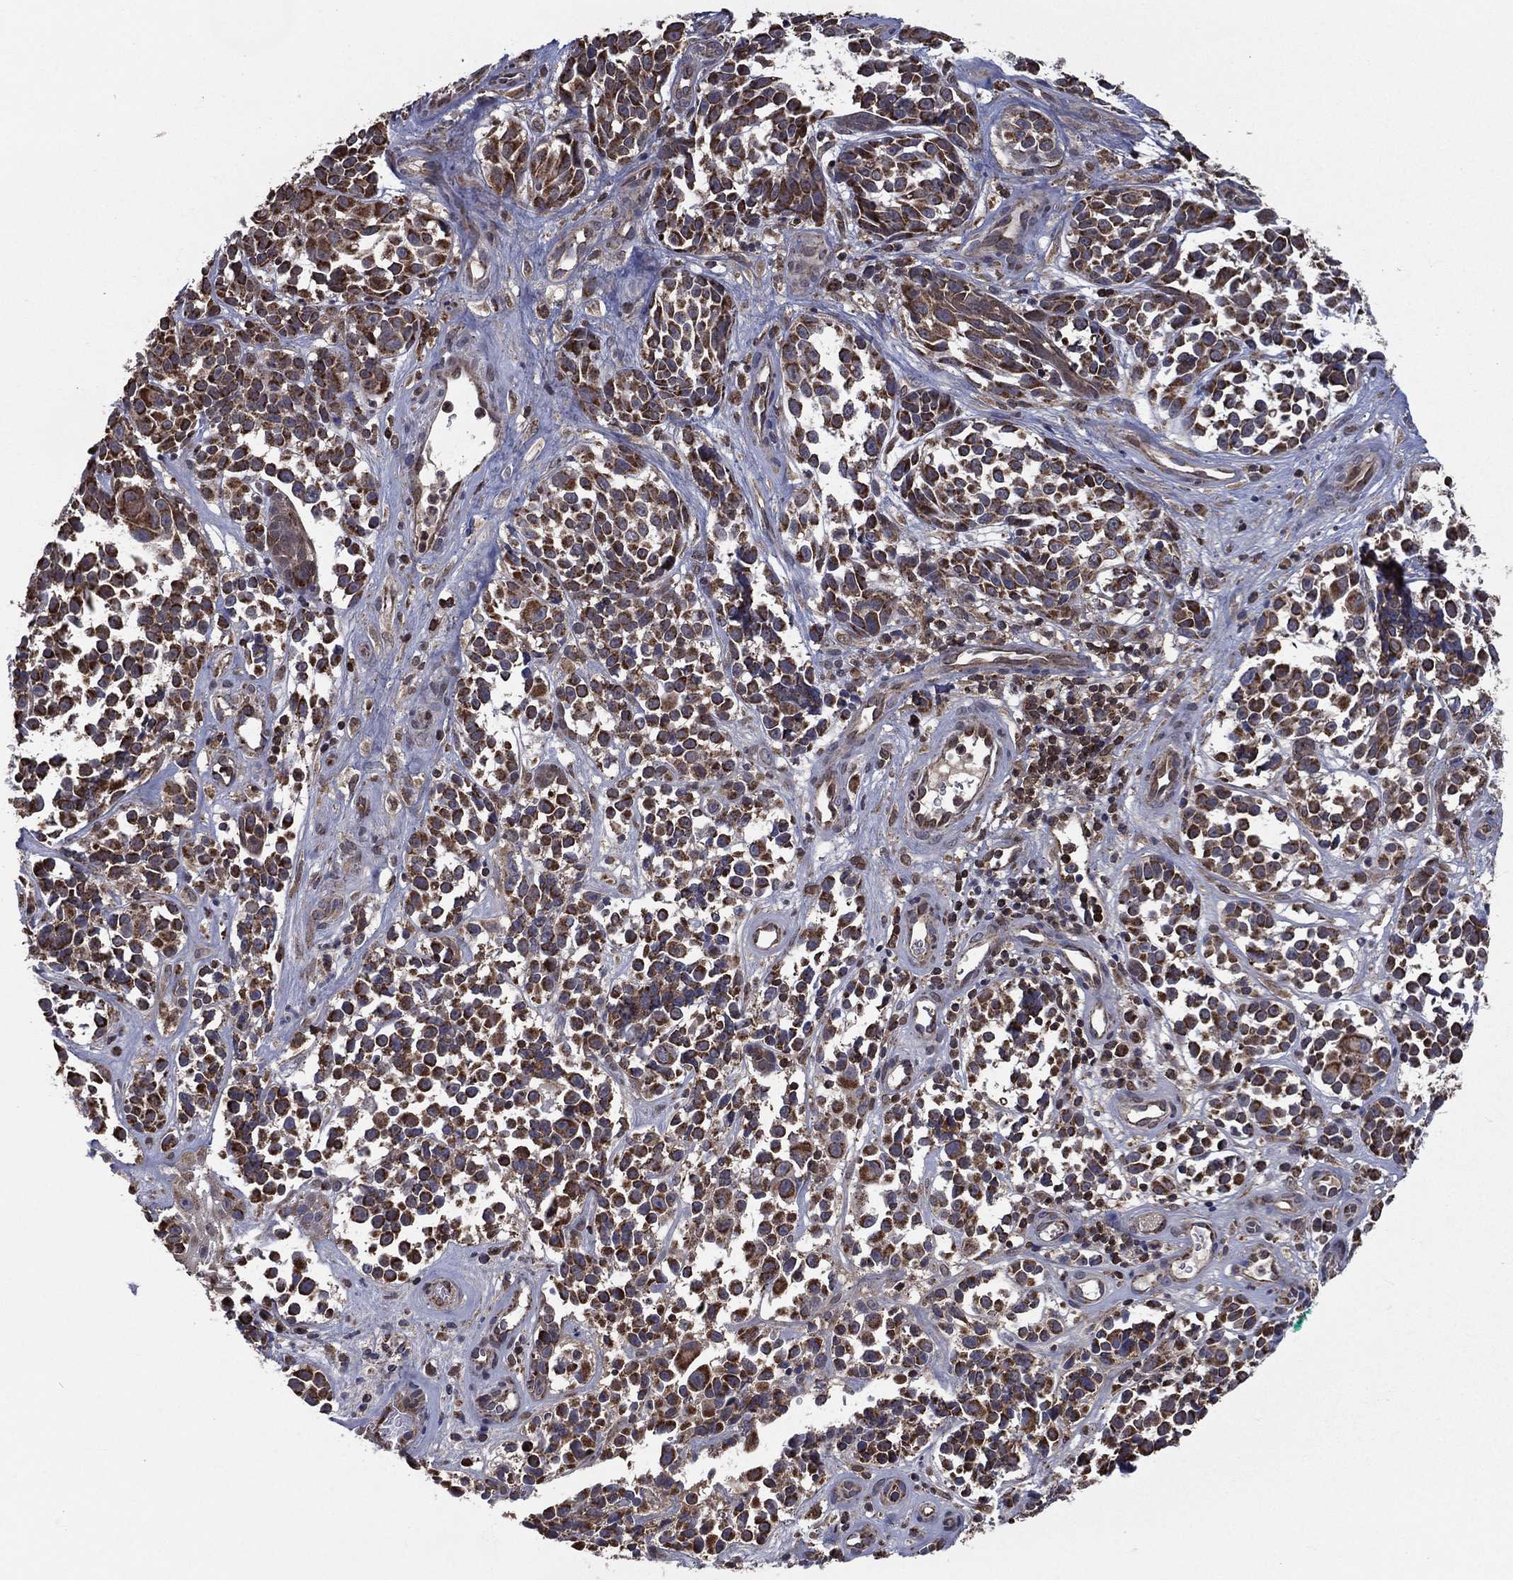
{"staining": {"intensity": "strong", "quantity": ">75%", "location": "cytoplasmic/membranous"}, "tissue": "melanoma", "cell_type": "Tumor cells", "image_type": "cancer", "snomed": [{"axis": "morphology", "description": "Malignant melanoma, NOS"}, {"axis": "topography", "description": "Skin"}], "caption": "This micrograph shows IHC staining of malignant melanoma, with high strong cytoplasmic/membranous positivity in about >75% of tumor cells.", "gene": "RIGI", "patient": {"sex": "female", "age": 88}}